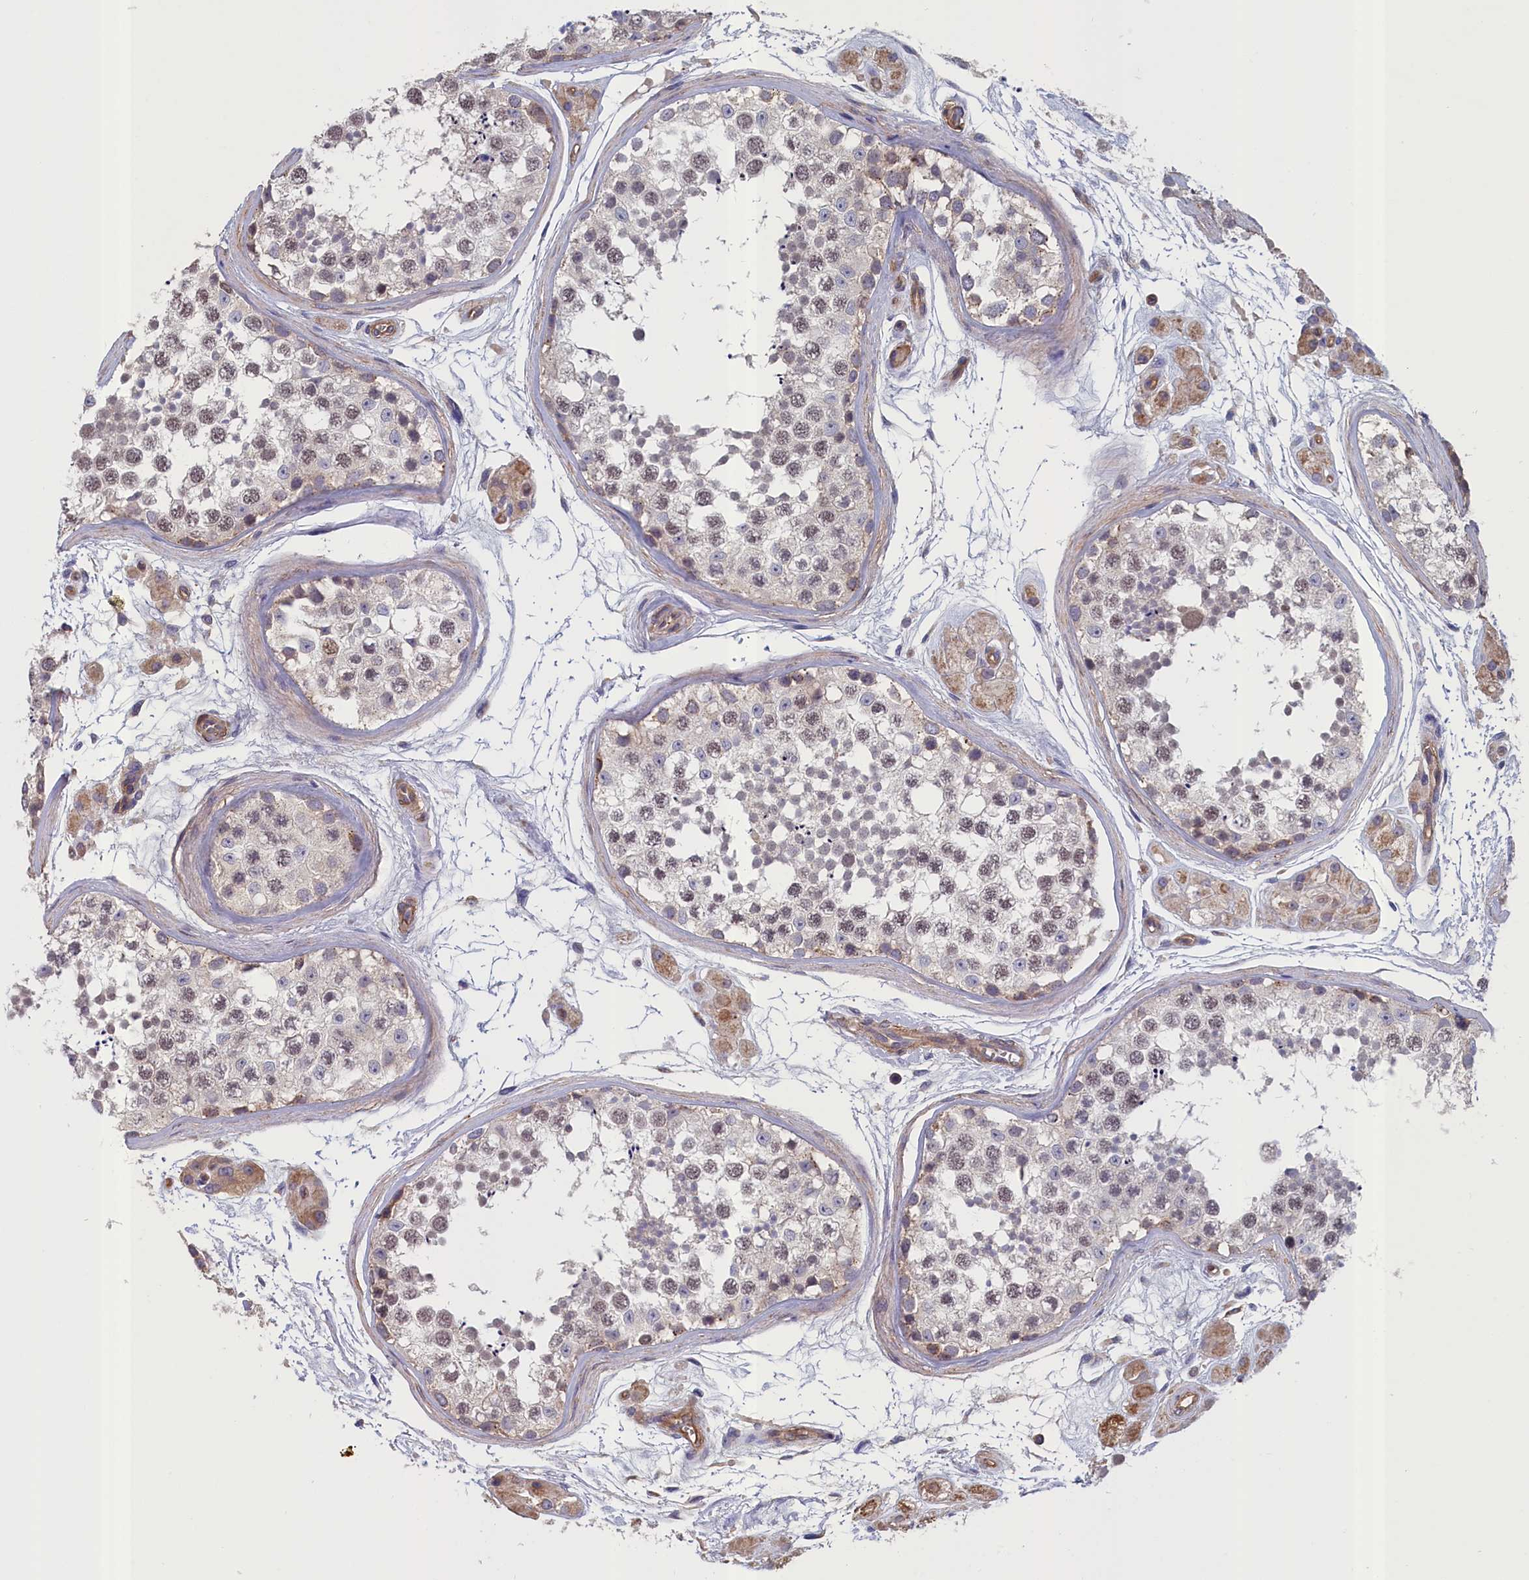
{"staining": {"intensity": "weak", "quantity": "25%-75%", "location": "nuclear"}, "tissue": "testis", "cell_type": "Cells in seminiferous ducts", "image_type": "normal", "snomed": [{"axis": "morphology", "description": "Normal tissue, NOS"}, {"axis": "topography", "description": "Testis"}], "caption": "Protein staining of unremarkable testis displays weak nuclear staining in approximately 25%-75% of cells in seminiferous ducts. Ihc stains the protein of interest in brown and the nuclei are stained blue.", "gene": "ANKRD2", "patient": {"sex": "male", "age": 56}}